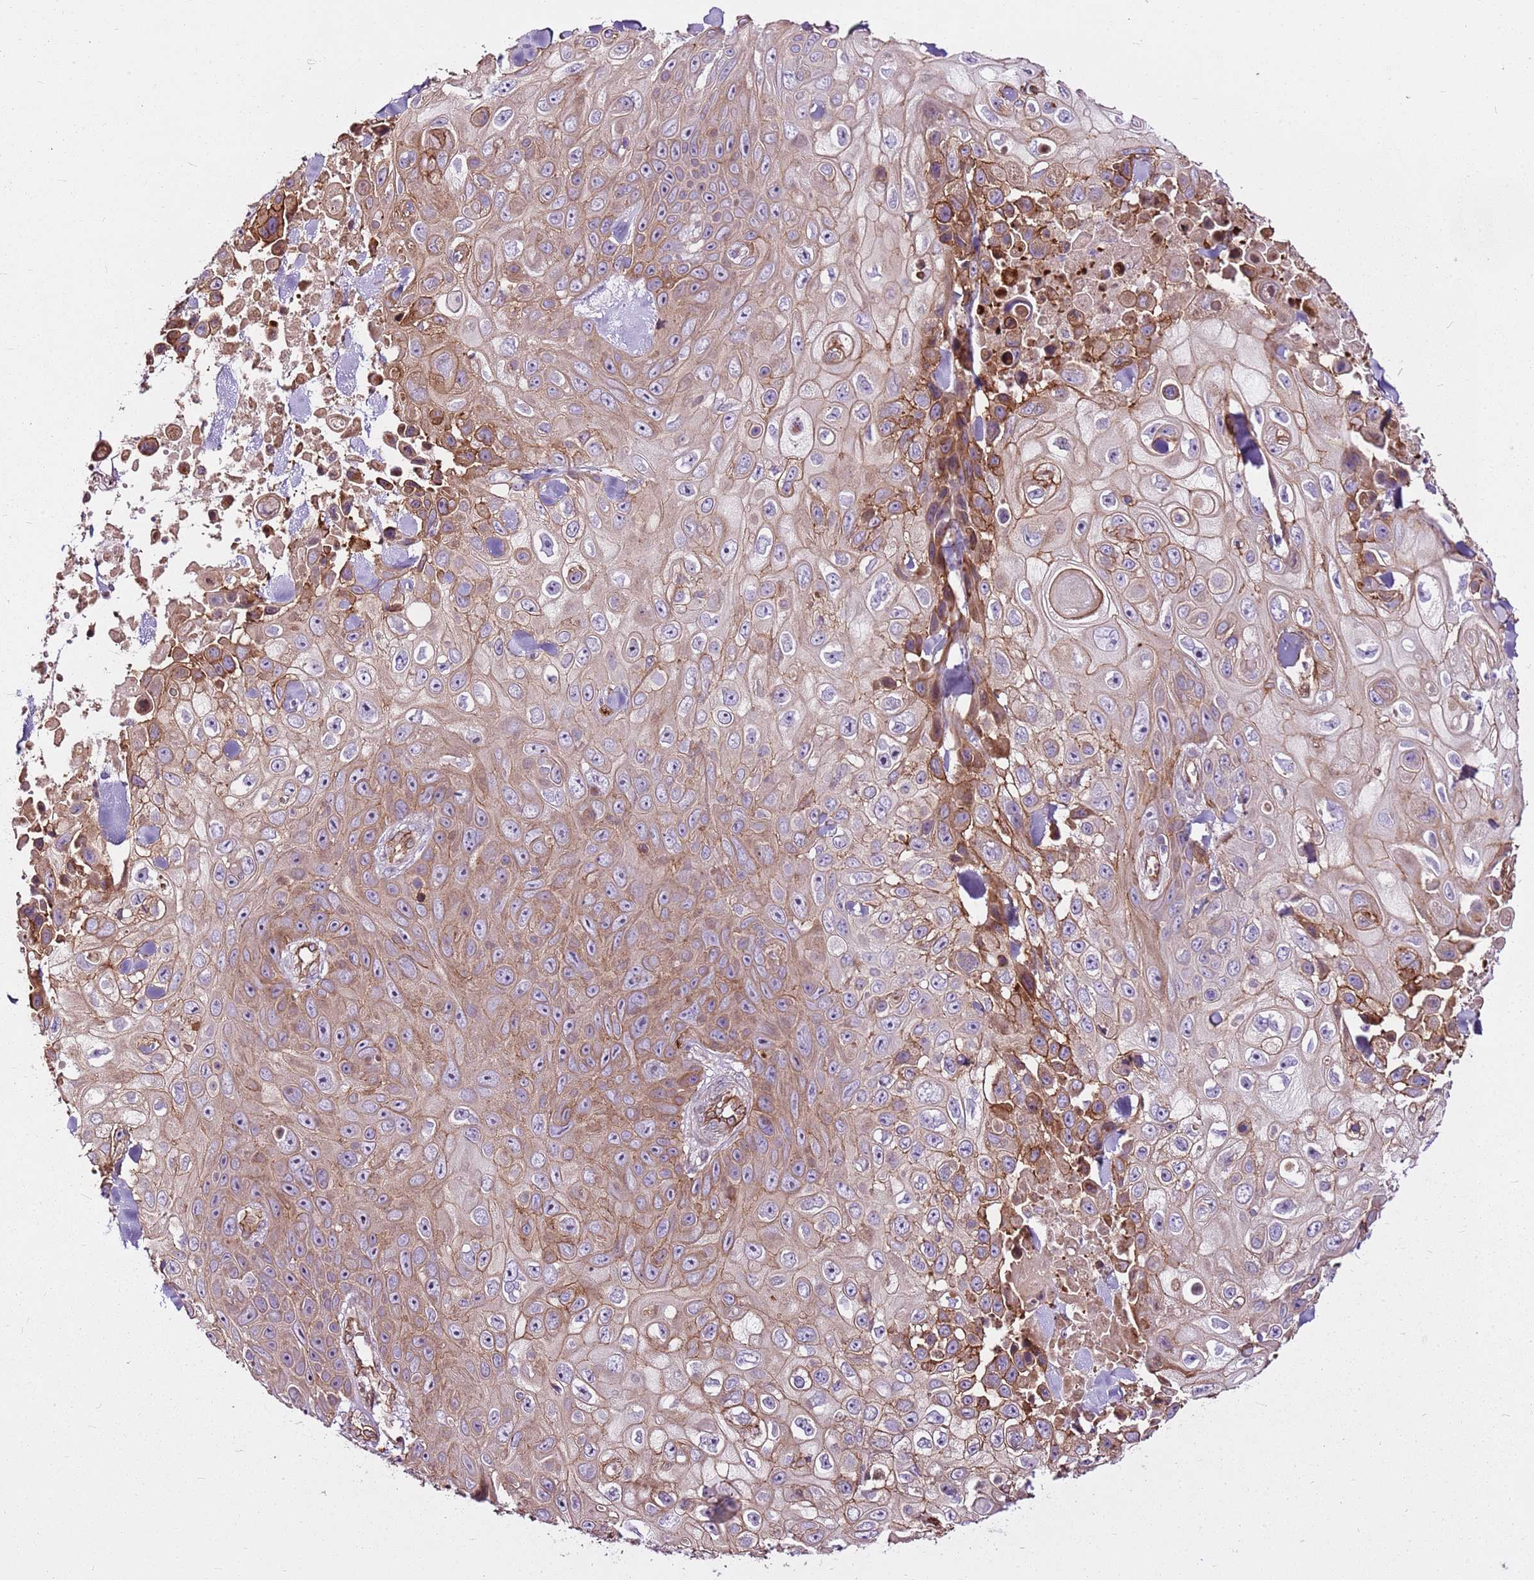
{"staining": {"intensity": "weak", "quantity": ">75%", "location": "cytoplasmic/membranous"}, "tissue": "skin cancer", "cell_type": "Tumor cells", "image_type": "cancer", "snomed": [{"axis": "morphology", "description": "Squamous cell carcinoma, NOS"}, {"axis": "topography", "description": "Skin"}], "caption": "There is low levels of weak cytoplasmic/membranous positivity in tumor cells of skin squamous cell carcinoma, as demonstrated by immunohistochemical staining (brown color).", "gene": "ZNF827", "patient": {"sex": "male", "age": 82}}